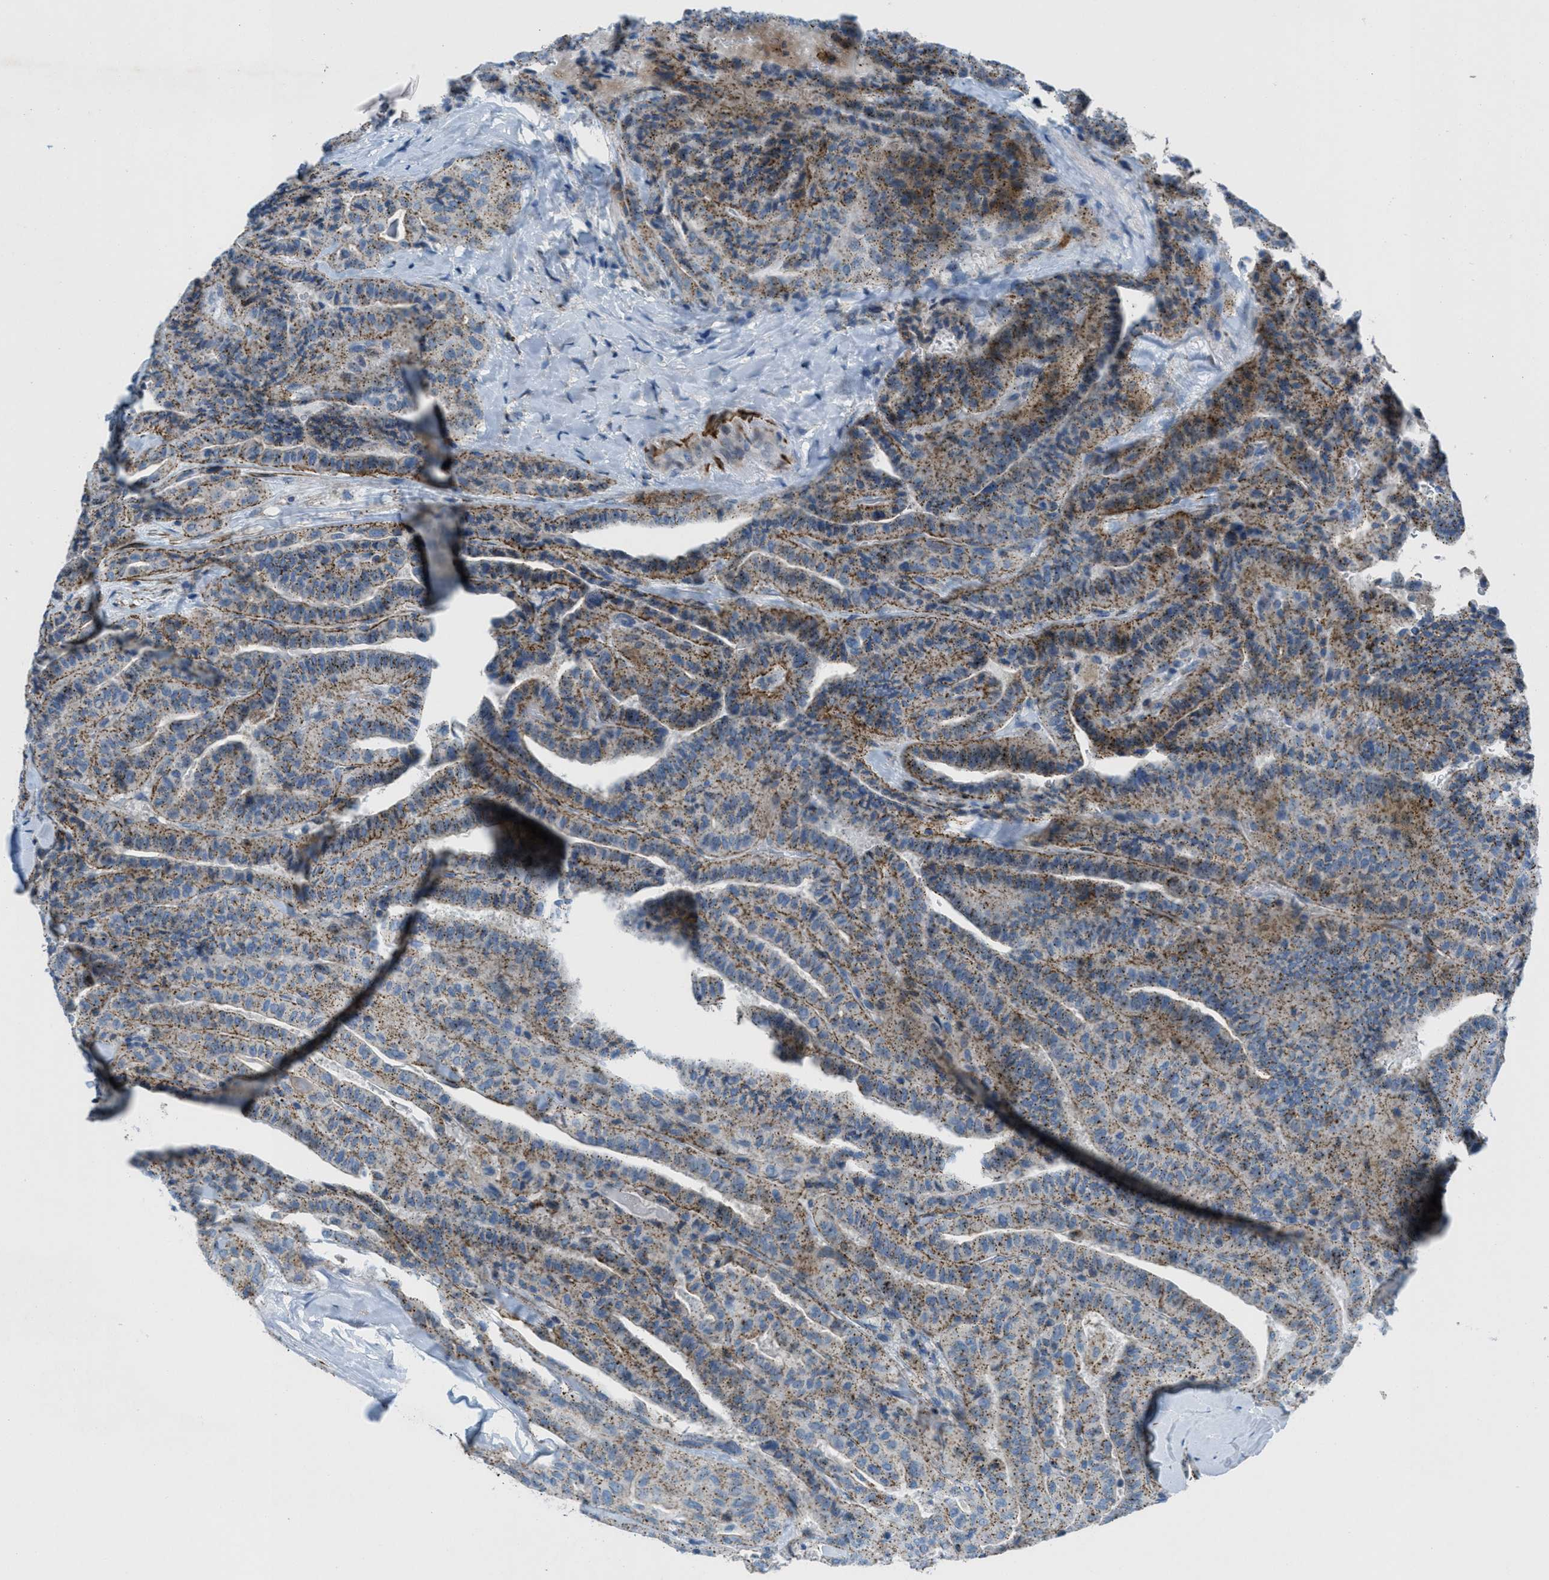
{"staining": {"intensity": "moderate", "quantity": ">75%", "location": "cytoplasmic/membranous"}, "tissue": "thyroid cancer", "cell_type": "Tumor cells", "image_type": "cancer", "snomed": [{"axis": "morphology", "description": "Papillary adenocarcinoma, NOS"}, {"axis": "topography", "description": "Thyroid gland"}], "caption": "A histopathology image of thyroid cancer (papillary adenocarcinoma) stained for a protein exhibits moderate cytoplasmic/membranous brown staining in tumor cells. The protein is shown in brown color, while the nuclei are stained blue.", "gene": "MFSD13A", "patient": {"sex": "male", "age": 77}}